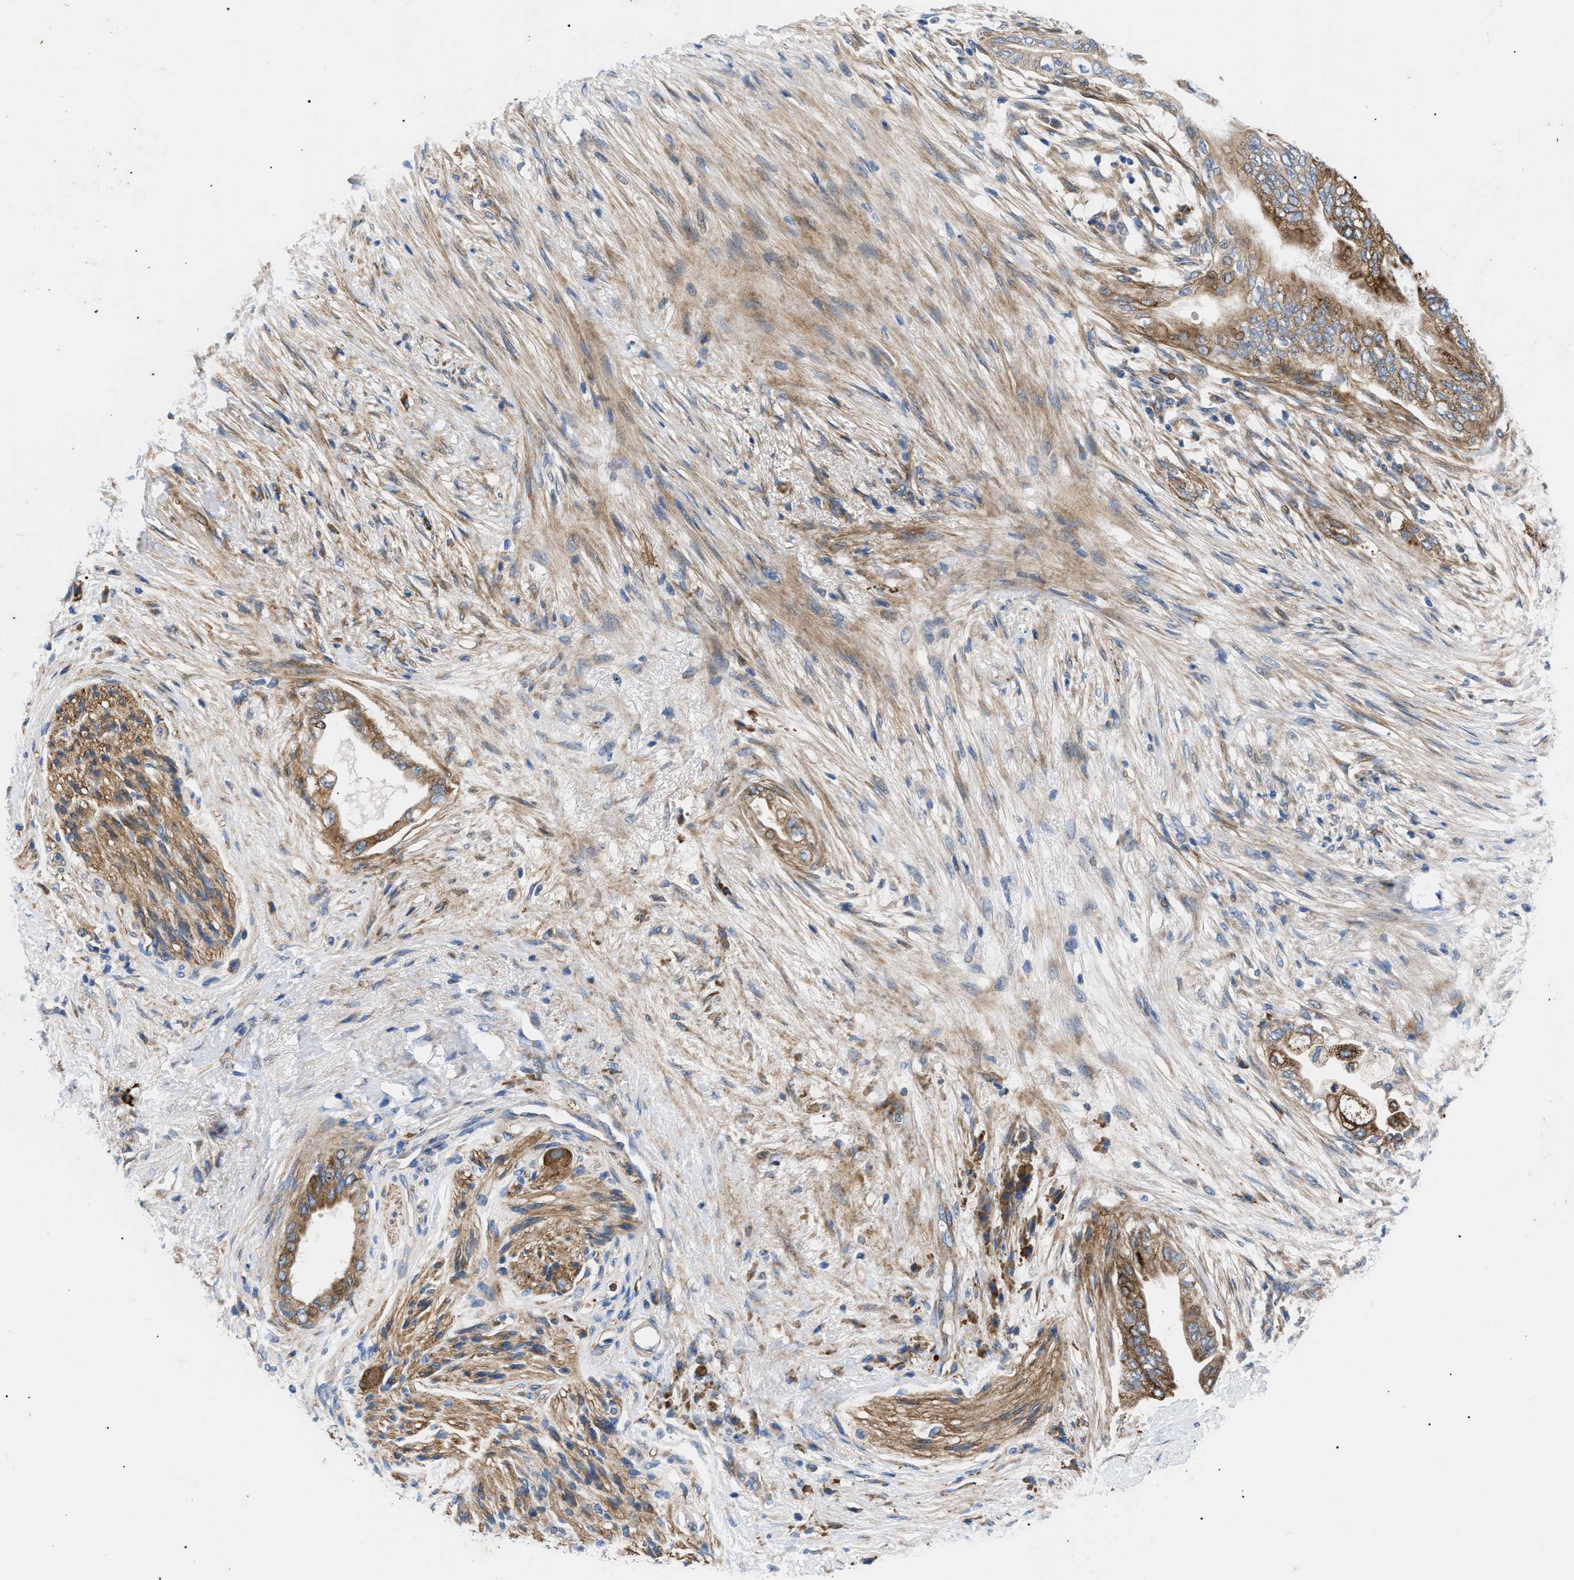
{"staining": {"intensity": "moderate", "quantity": ">75%", "location": "cytoplasmic/membranous"}, "tissue": "pancreatic cancer", "cell_type": "Tumor cells", "image_type": "cancer", "snomed": [{"axis": "morphology", "description": "Normal tissue, NOS"}, {"axis": "morphology", "description": "Adenocarcinoma, NOS"}, {"axis": "topography", "description": "Pancreas"}, {"axis": "topography", "description": "Duodenum"}], "caption": "Immunohistochemical staining of pancreatic adenocarcinoma shows medium levels of moderate cytoplasmic/membranous protein staining in about >75% of tumor cells.", "gene": "HSPB8", "patient": {"sex": "female", "age": 60}}